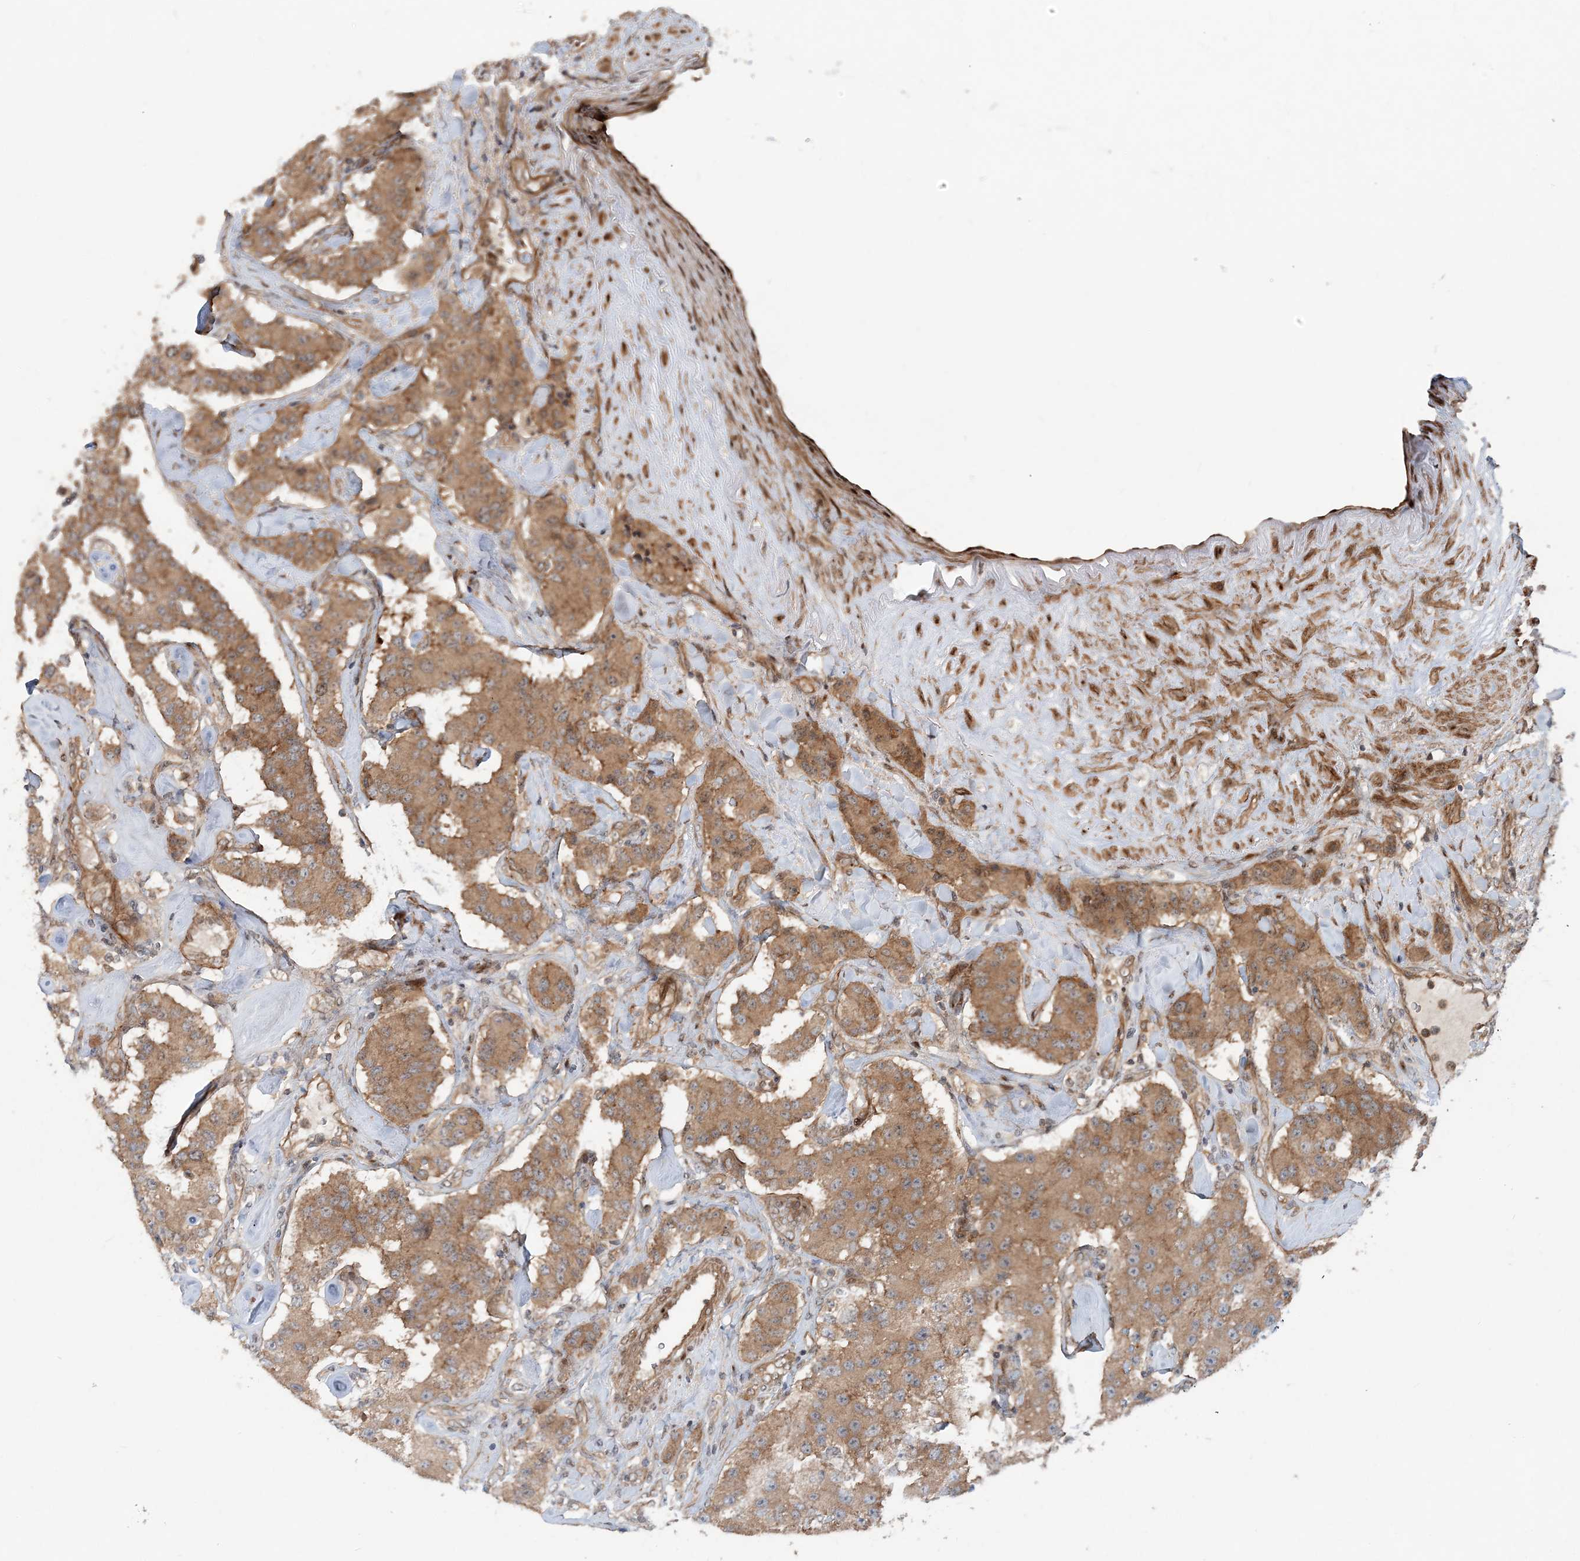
{"staining": {"intensity": "moderate", "quantity": ">75%", "location": "cytoplasmic/membranous"}, "tissue": "carcinoid", "cell_type": "Tumor cells", "image_type": "cancer", "snomed": [{"axis": "morphology", "description": "Carcinoid, malignant, NOS"}, {"axis": "topography", "description": "Pancreas"}], "caption": "Malignant carcinoid stained for a protein exhibits moderate cytoplasmic/membranous positivity in tumor cells.", "gene": "GEMIN5", "patient": {"sex": "male", "age": 41}}